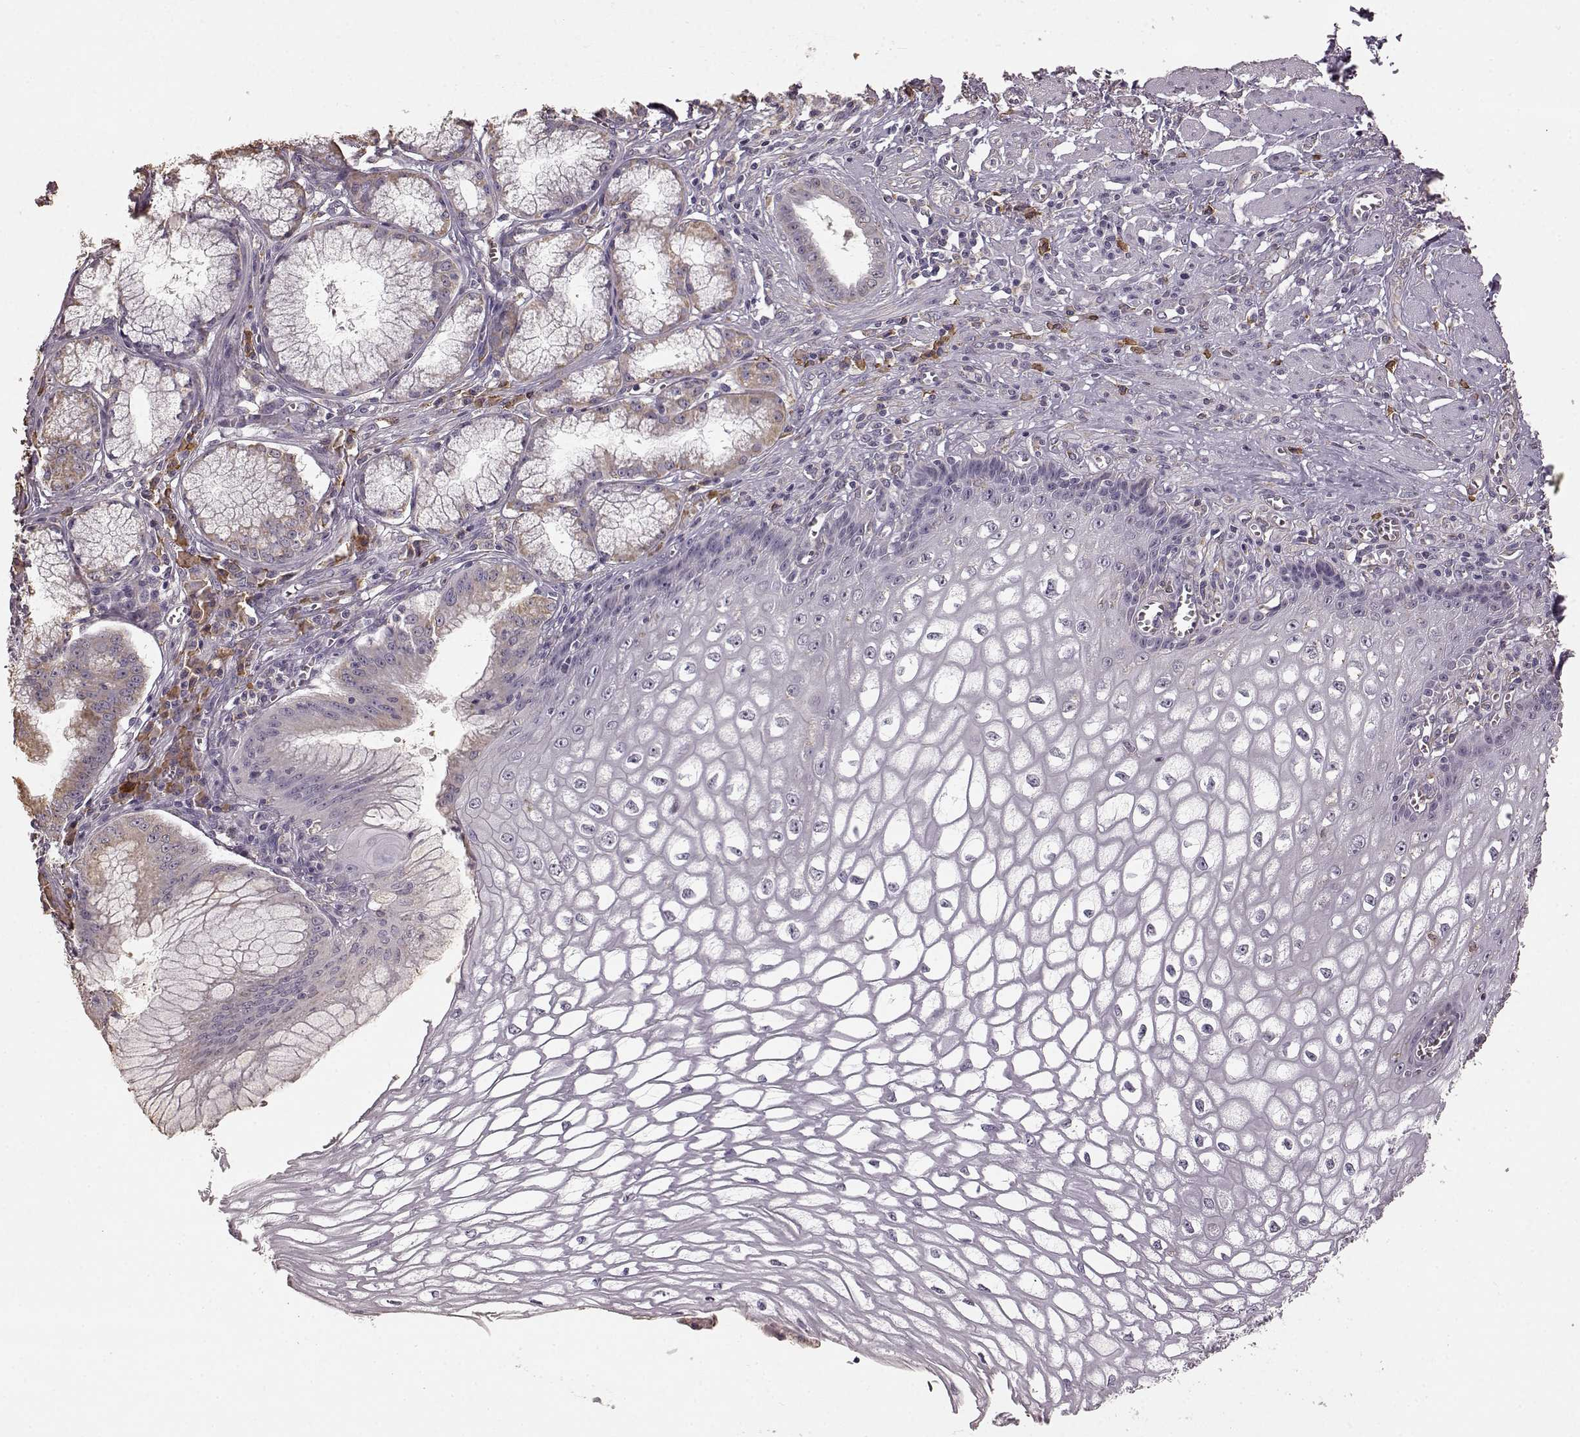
{"staining": {"intensity": "negative", "quantity": "none", "location": "none"}, "tissue": "esophagus", "cell_type": "Squamous epithelial cells", "image_type": "normal", "snomed": [{"axis": "morphology", "description": "Normal tissue, NOS"}, {"axis": "topography", "description": "Esophagus"}], "caption": "Esophagus stained for a protein using immunohistochemistry (IHC) demonstrates no expression squamous epithelial cells.", "gene": "GABRG3", "patient": {"sex": "male", "age": 58}}